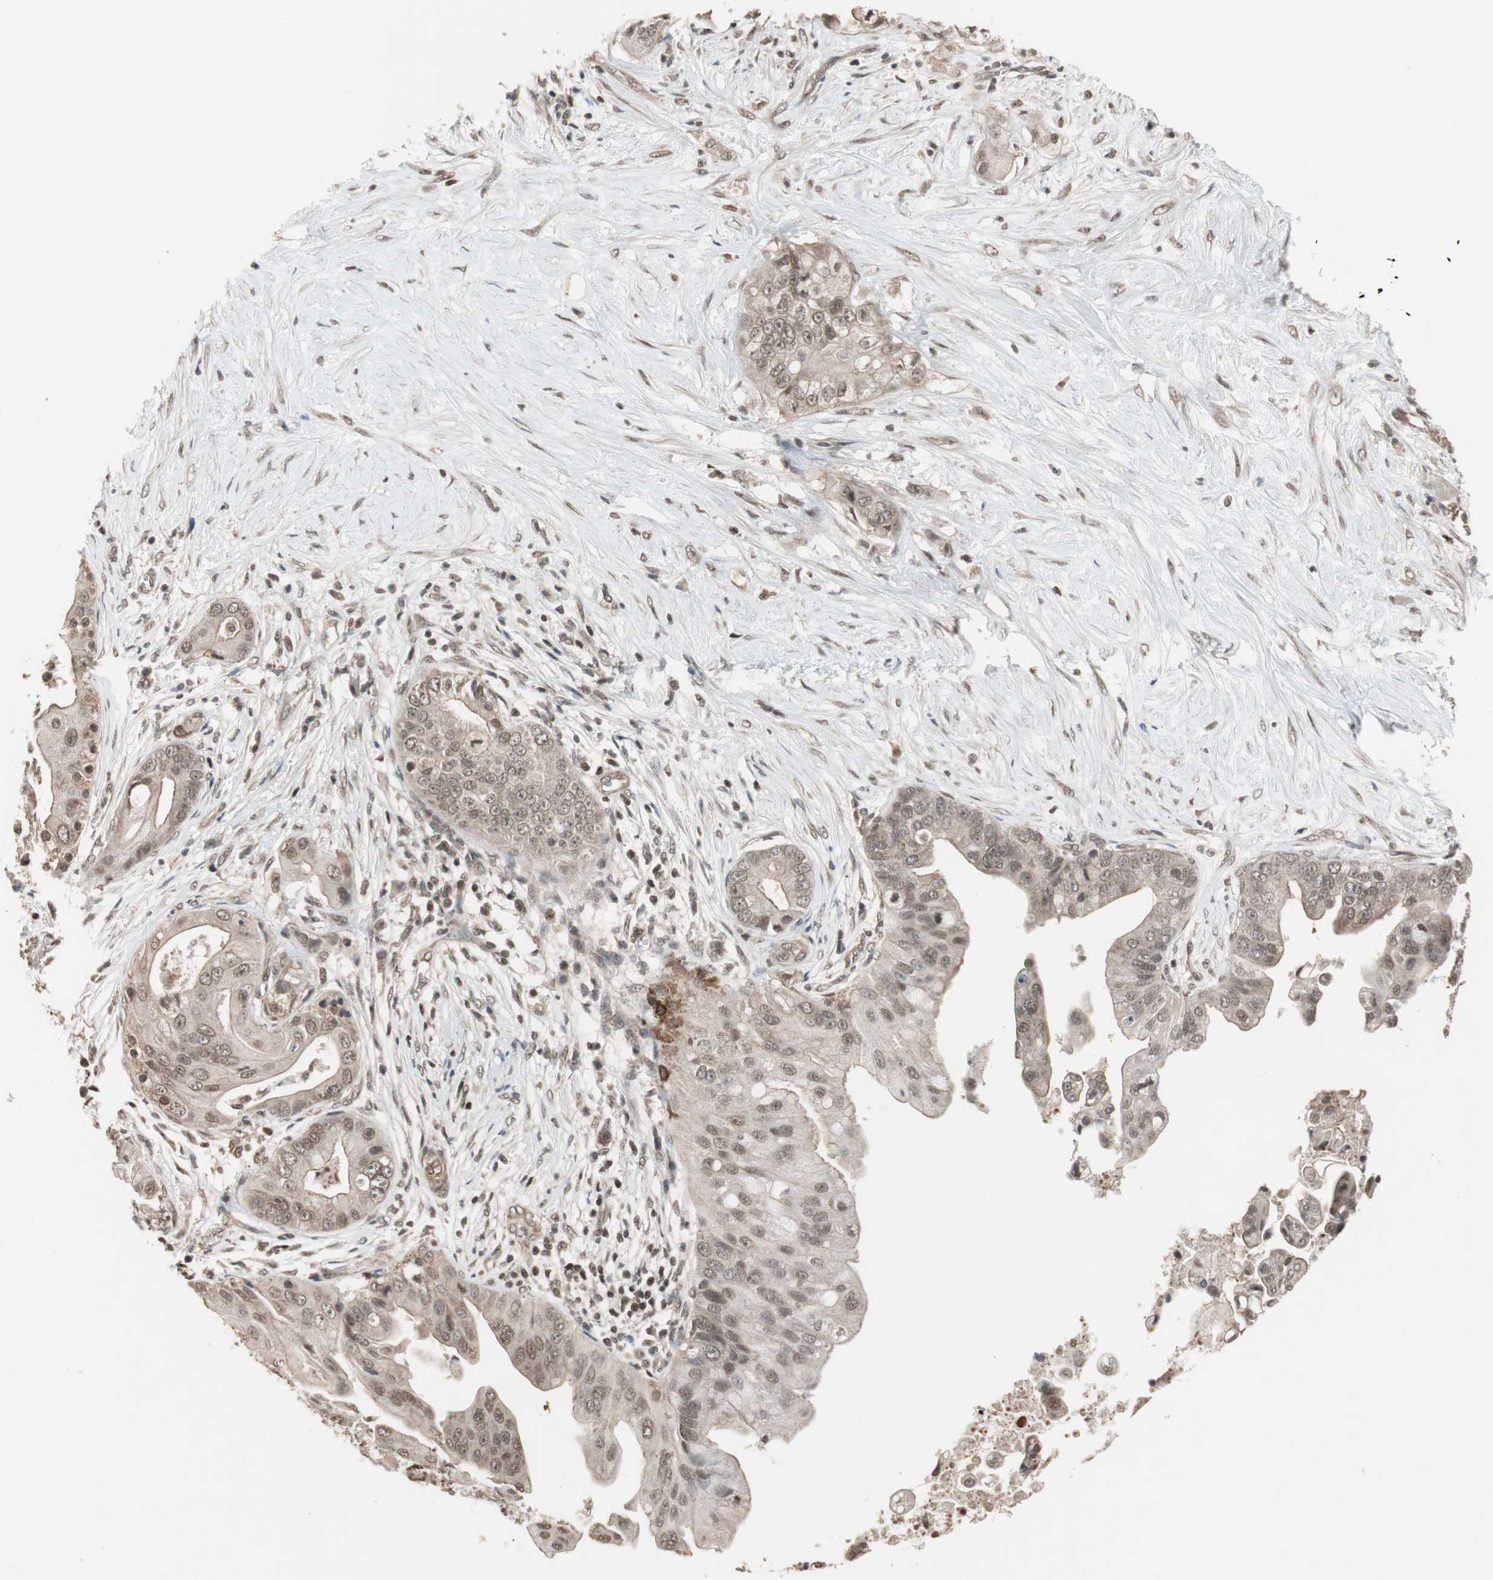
{"staining": {"intensity": "weak", "quantity": "25%-75%", "location": "cytoplasmic/membranous,nuclear"}, "tissue": "pancreatic cancer", "cell_type": "Tumor cells", "image_type": "cancer", "snomed": [{"axis": "morphology", "description": "Adenocarcinoma, NOS"}, {"axis": "topography", "description": "Pancreas"}], "caption": "Immunohistochemistry (IHC) of pancreatic cancer (adenocarcinoma) shows low levels of weak cytoplasmic/membranous and nuclear expression in approximately 25%-75% of tumor cells.", "gene": "DRAP1", "patient": {"sex": "female", "age": 75}}